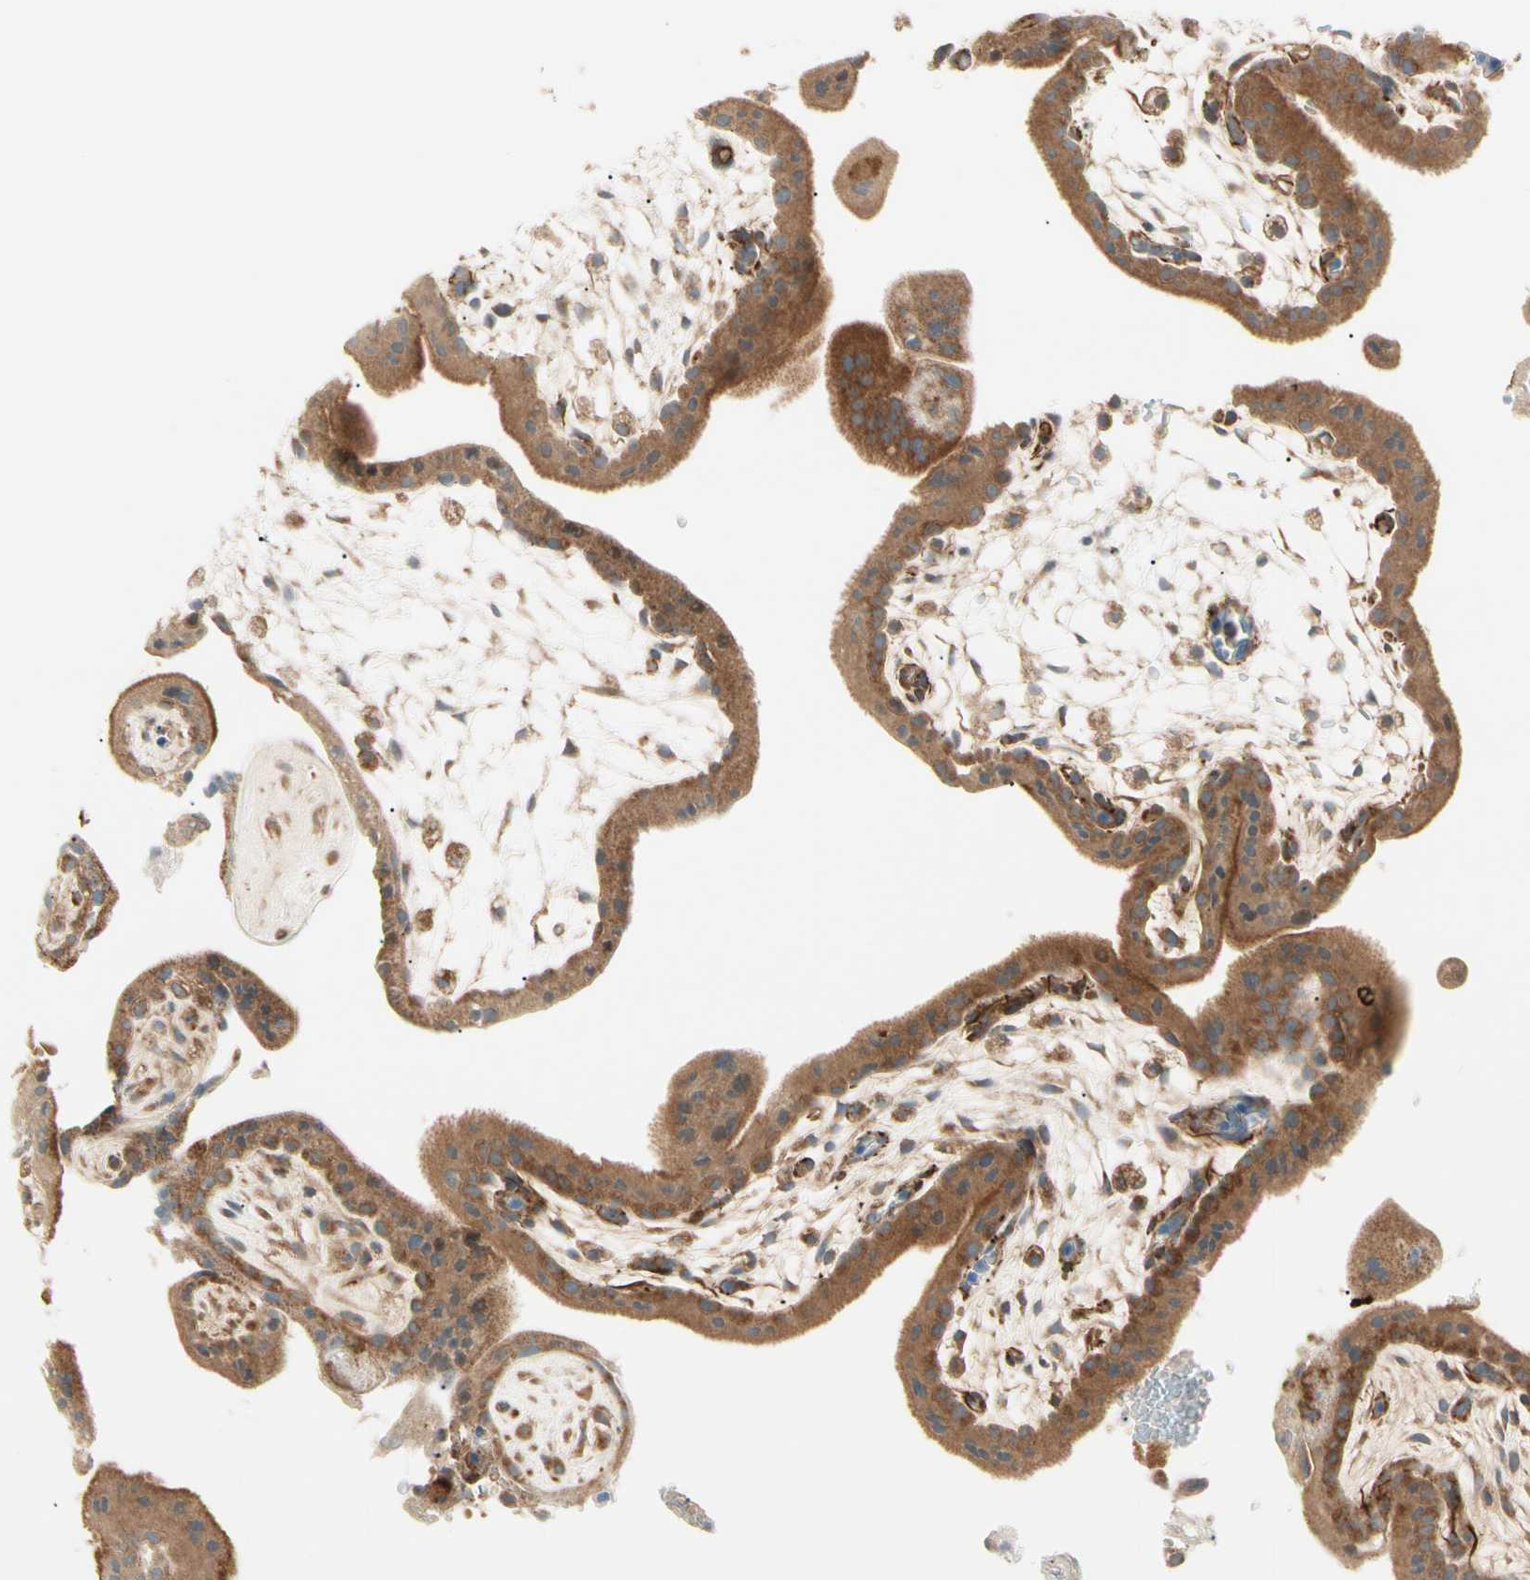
{"staining": {"intensity": "strong", "quantity": ">75%", "location": "cytoplasmic/membranous"}, "tissue": "placenta", "cell_type": "Trophoblastic cells", "image_type": "normal", "snomed": [{"axis": "morphology", "description": "Normal tissue, NOS"}, {"axis": "topography", "description": "Placenta"}], "caption": "A micrograph of placenta stained for a protein reveals strong cytoplasmic/membranous brown staining in trophoblastic cells.", "gene": "TBC1D10A", "patient": {"sex": "female", "age": 35}}